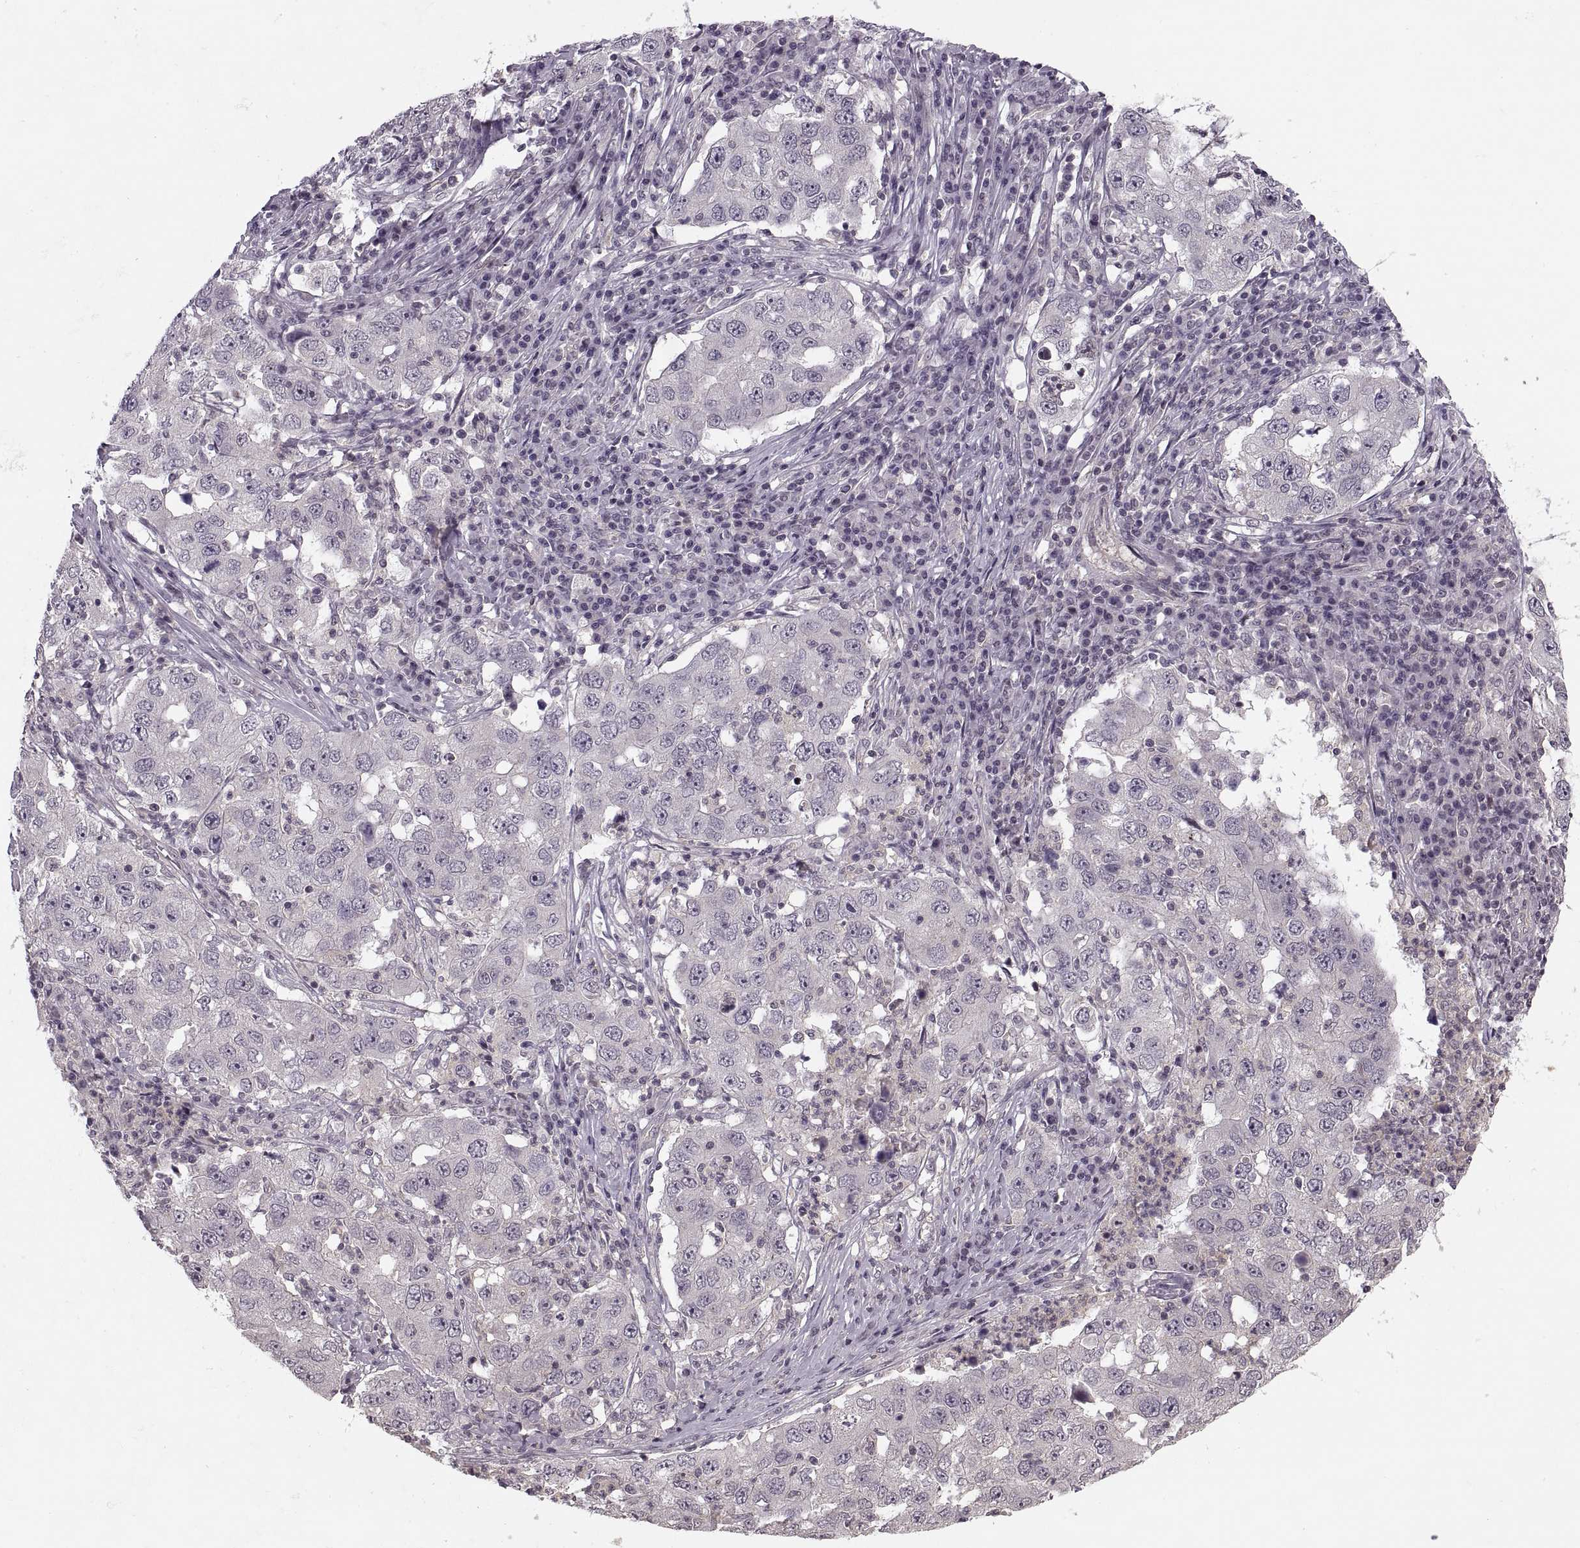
{"staining": {"intensity": "negative", "quantity": "none", "location": "none"}, "tissue": "lung cancer", "cell_type": "Tumor cells", "image_type": "cancer", "snomed": [{"axis": "morphology", "description": "Adenocarcinoma, NOS"}, {"axis": "topography", "description": "Lung"}], "caption": "Tumor cells are negative for protein expression in human lung adenocarcinoma.", "gene": "LUZP2", "patient": {"sex": "male", "age": 73}}